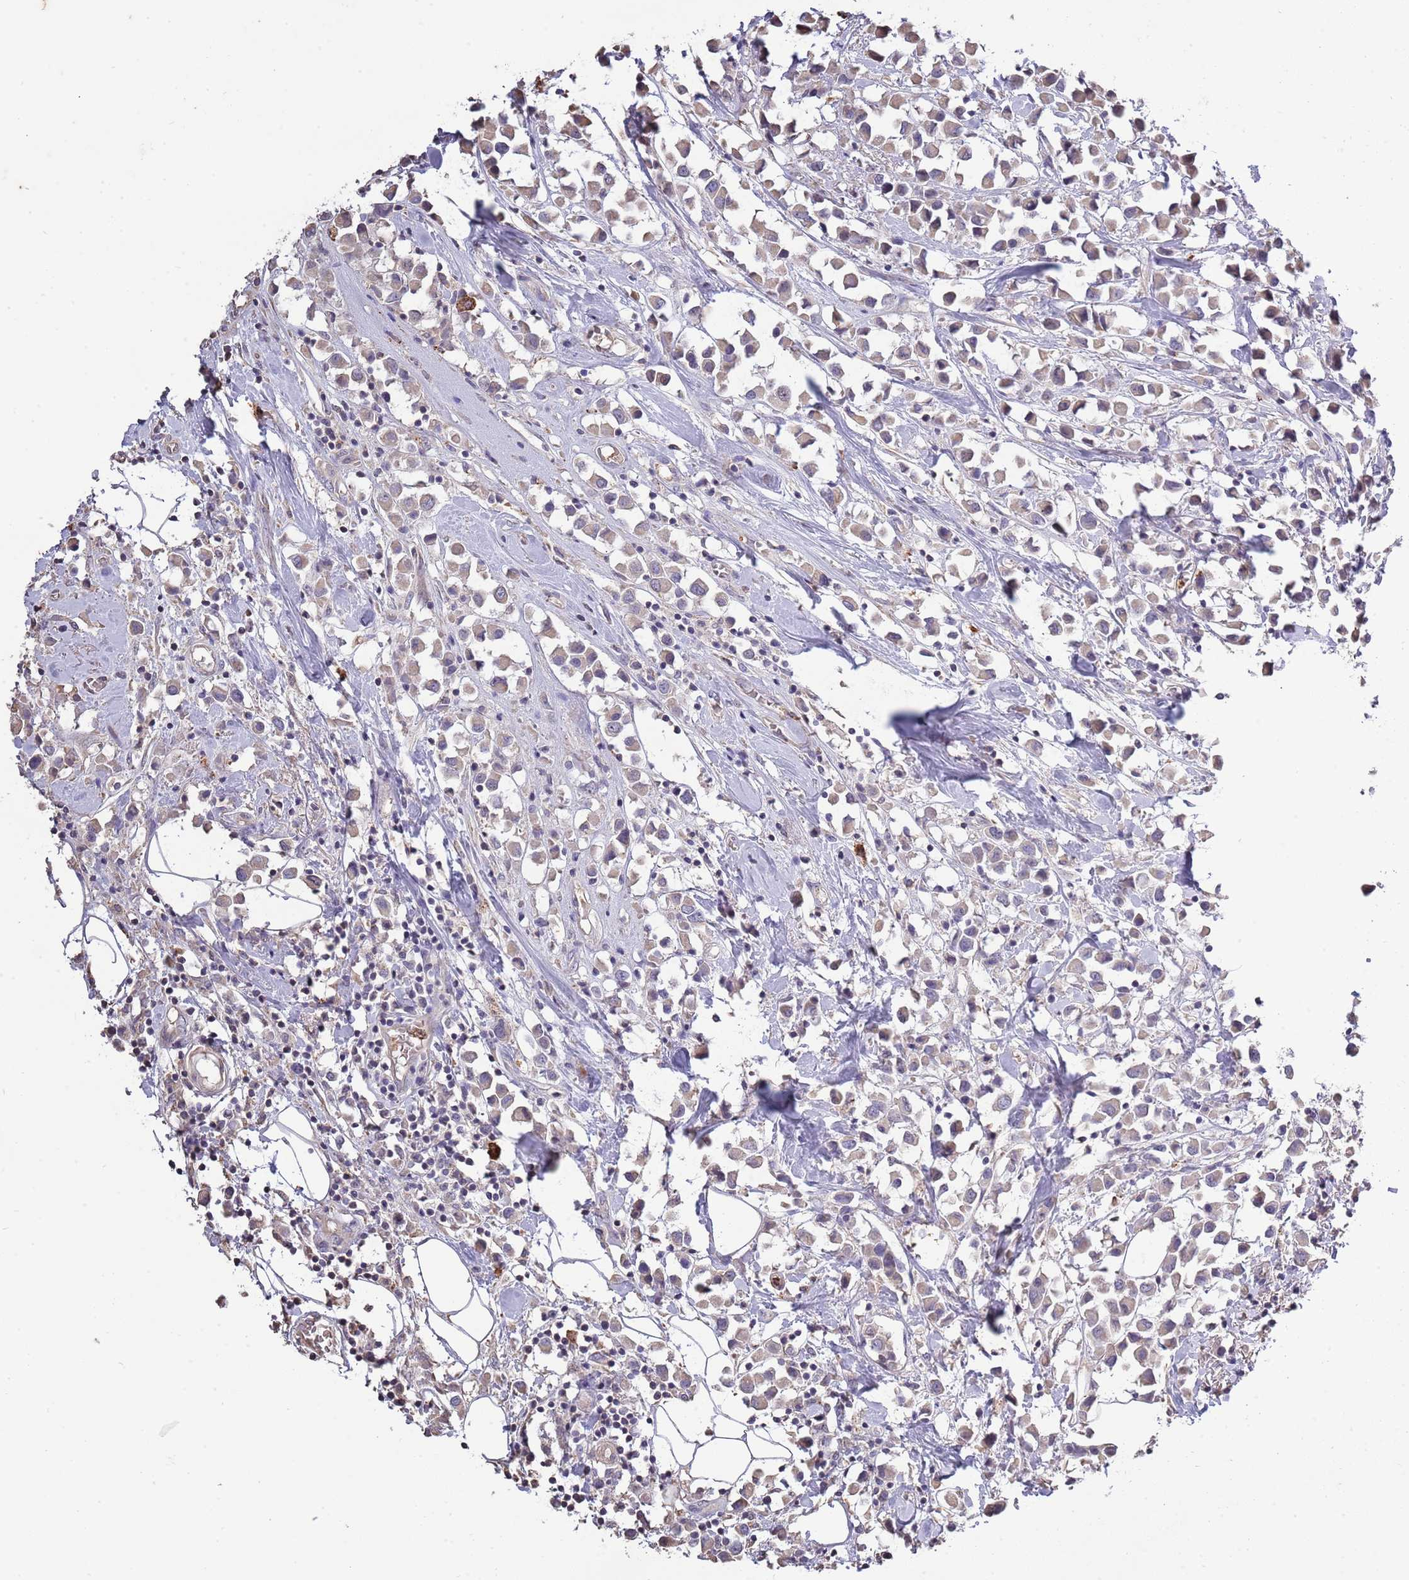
{"staining": {"intensity": "weak", "quantity": "<25%", "location": "cytoplasmic/membranous"}, "tissue": "breast cancer", "cell_type": "Tumor cells", "image_type": "cancer", "snomed": [{"axis": "morphology", "description": "Duct carcinoma"}, {"axis": "topography", "description": "Breast"}], "caption": "DAB immunohistochemical staining of breast cancer (infiltrating ductal carcinoma) shows no significant expression in tumor cells.", "gene": "P2RY13", "patient": {"sex": "female", "age": 61}}